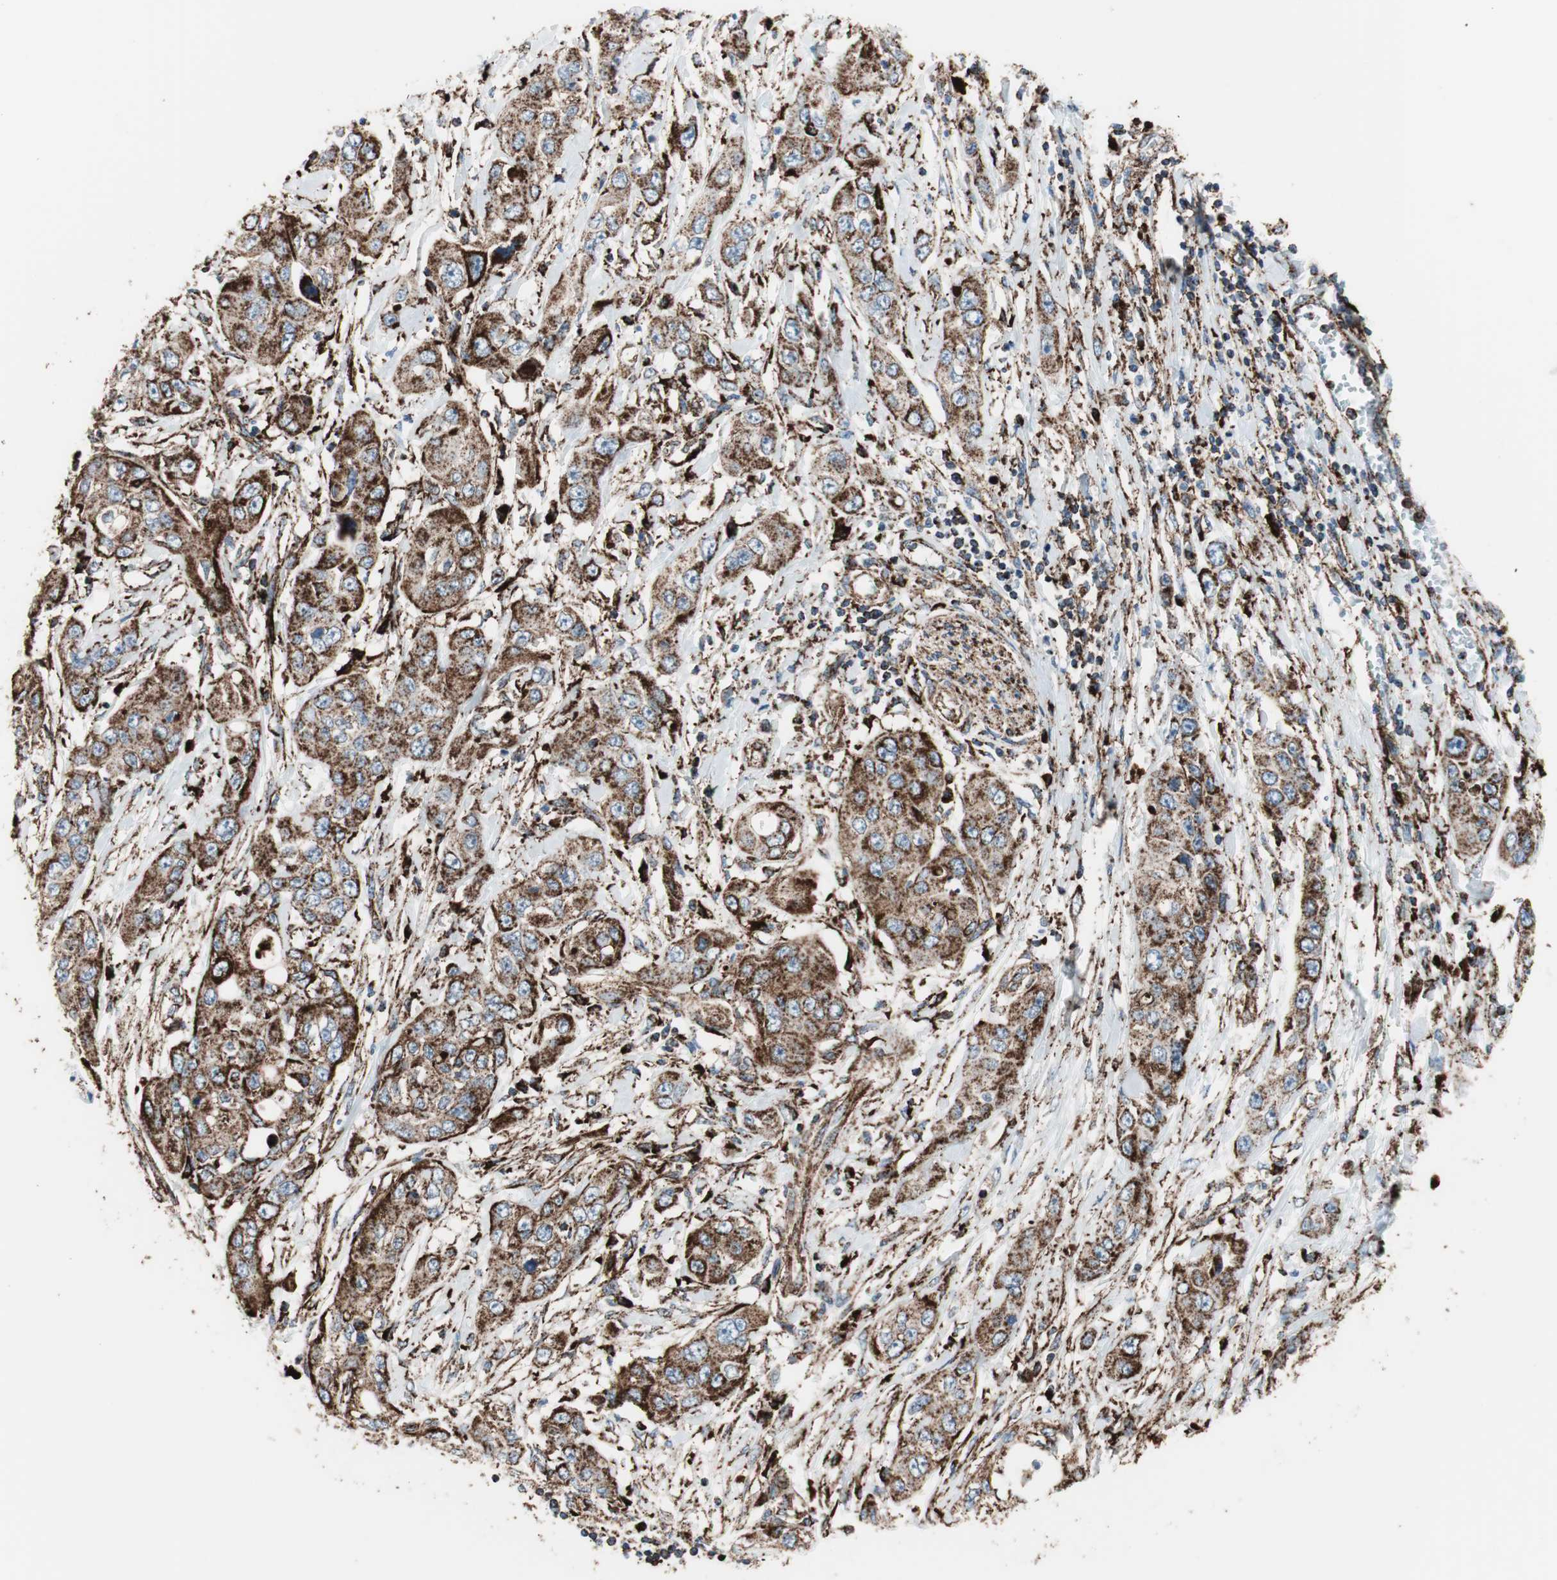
{"staining": {"intensity": "strong", "quantity": ">75%", "location": "cytoplasmic/membranous"}, "tissue": "pancreatic cancer", "cell_type": "Tumor cells", "image_type": "cancer", "snomed": [{"axis": "morphology", "description": "Adenocarcinoma, NOS"}, {"axis": "topography", "description": "Pancreas"}], "caption": "Brown immunohistochemical staining in human pancreatic adenocarcinoma demonstrates strong cytoplasmic/membranous positivity in approximately >75% of tumor cells. Nuclei are stained in blue.", "gene": "LAMP1", "patient": {"sex": "female", "age": 70}}